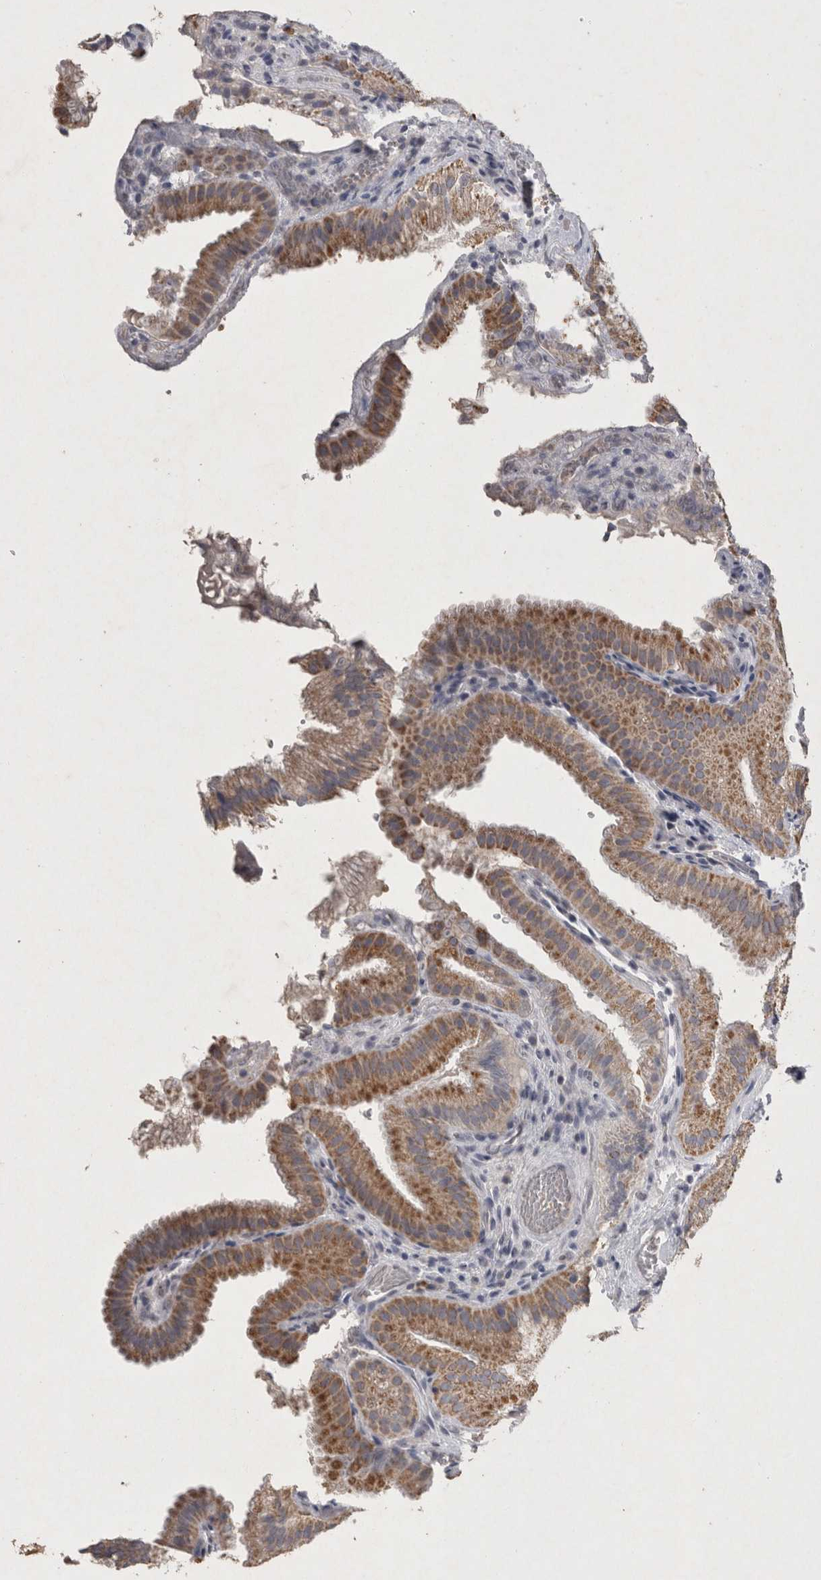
{"staining": {"intensity": "moderate", "quantity": ">75%", "location": "cytoplasmic/membranous"}, "tissue": "gallbladder", "cell_type": "Glandular cells", "image_type": "normal", "snomed": [{"axis": "morphology", "description": "Normal tissue, NOS"}, {"axis": "topography", "description": "Gallbladder"}], "caption": "An IHC image of unremarkable tissue is shown. Protein staining in brown highlights moderate cytoplasmic/membranous positivity in gallbladder within glandular cells.", "gene": "DKK3", "patient": {"sex": "female", "age": 30}}